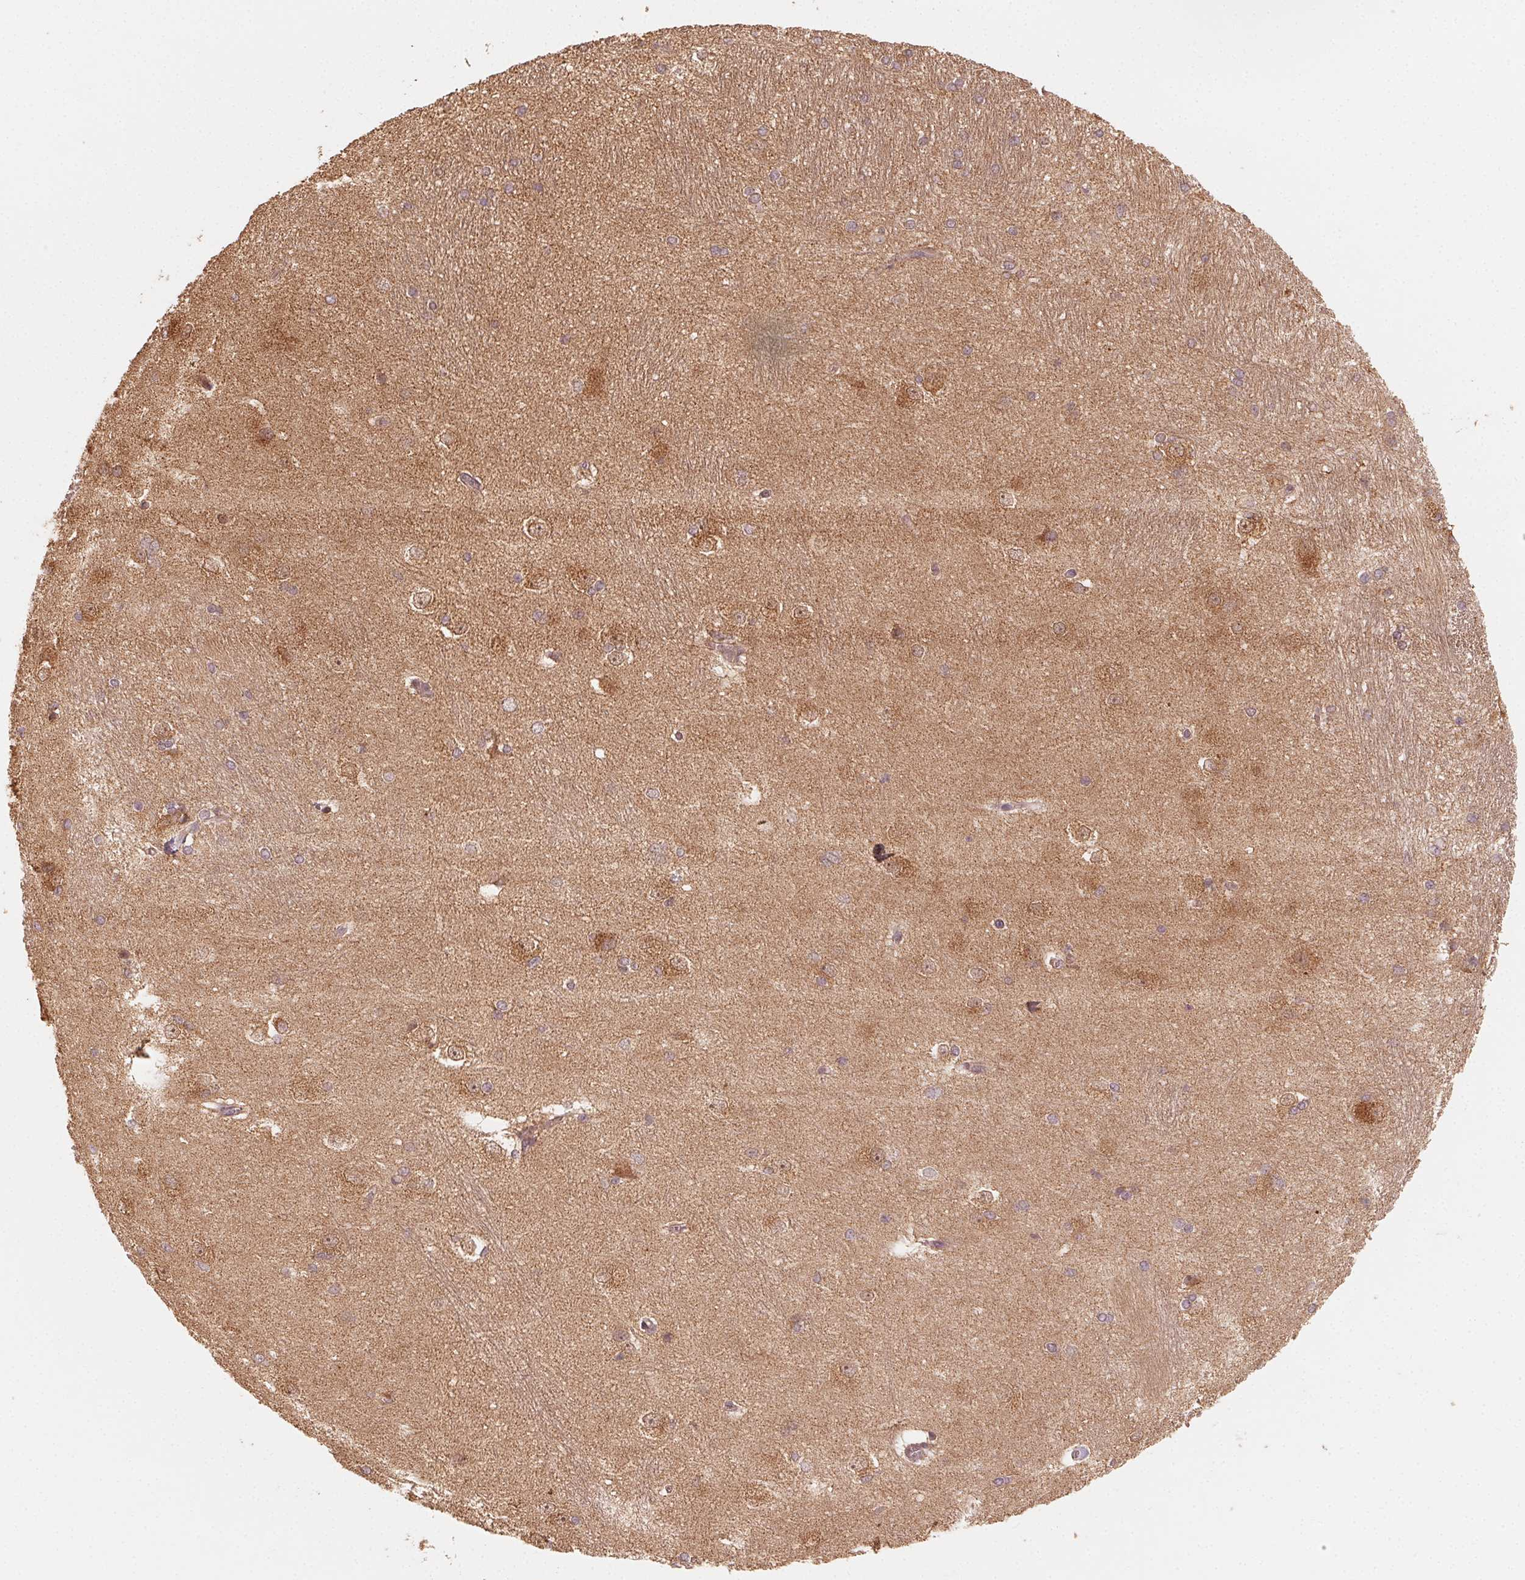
{"staining": {"intensity": "negative", "quantity": "none", "location": "none"}, "tissue": "hippocampus", "cell_type": "Glial cells", "image_type": "normal", "snomed": [{"axis": "morphology", "description": "Normal tissue, NOS"}, {"axis": "topography", "description": "Cerebral cortex"}, {"axis": "topography", "description": "Hippocampus"}], "caption": "The photomicrograph shows no staining of glial cells in normal hippocampus.", "gene": "WBP2", "patient": {"sex": "female", "age": 19}}